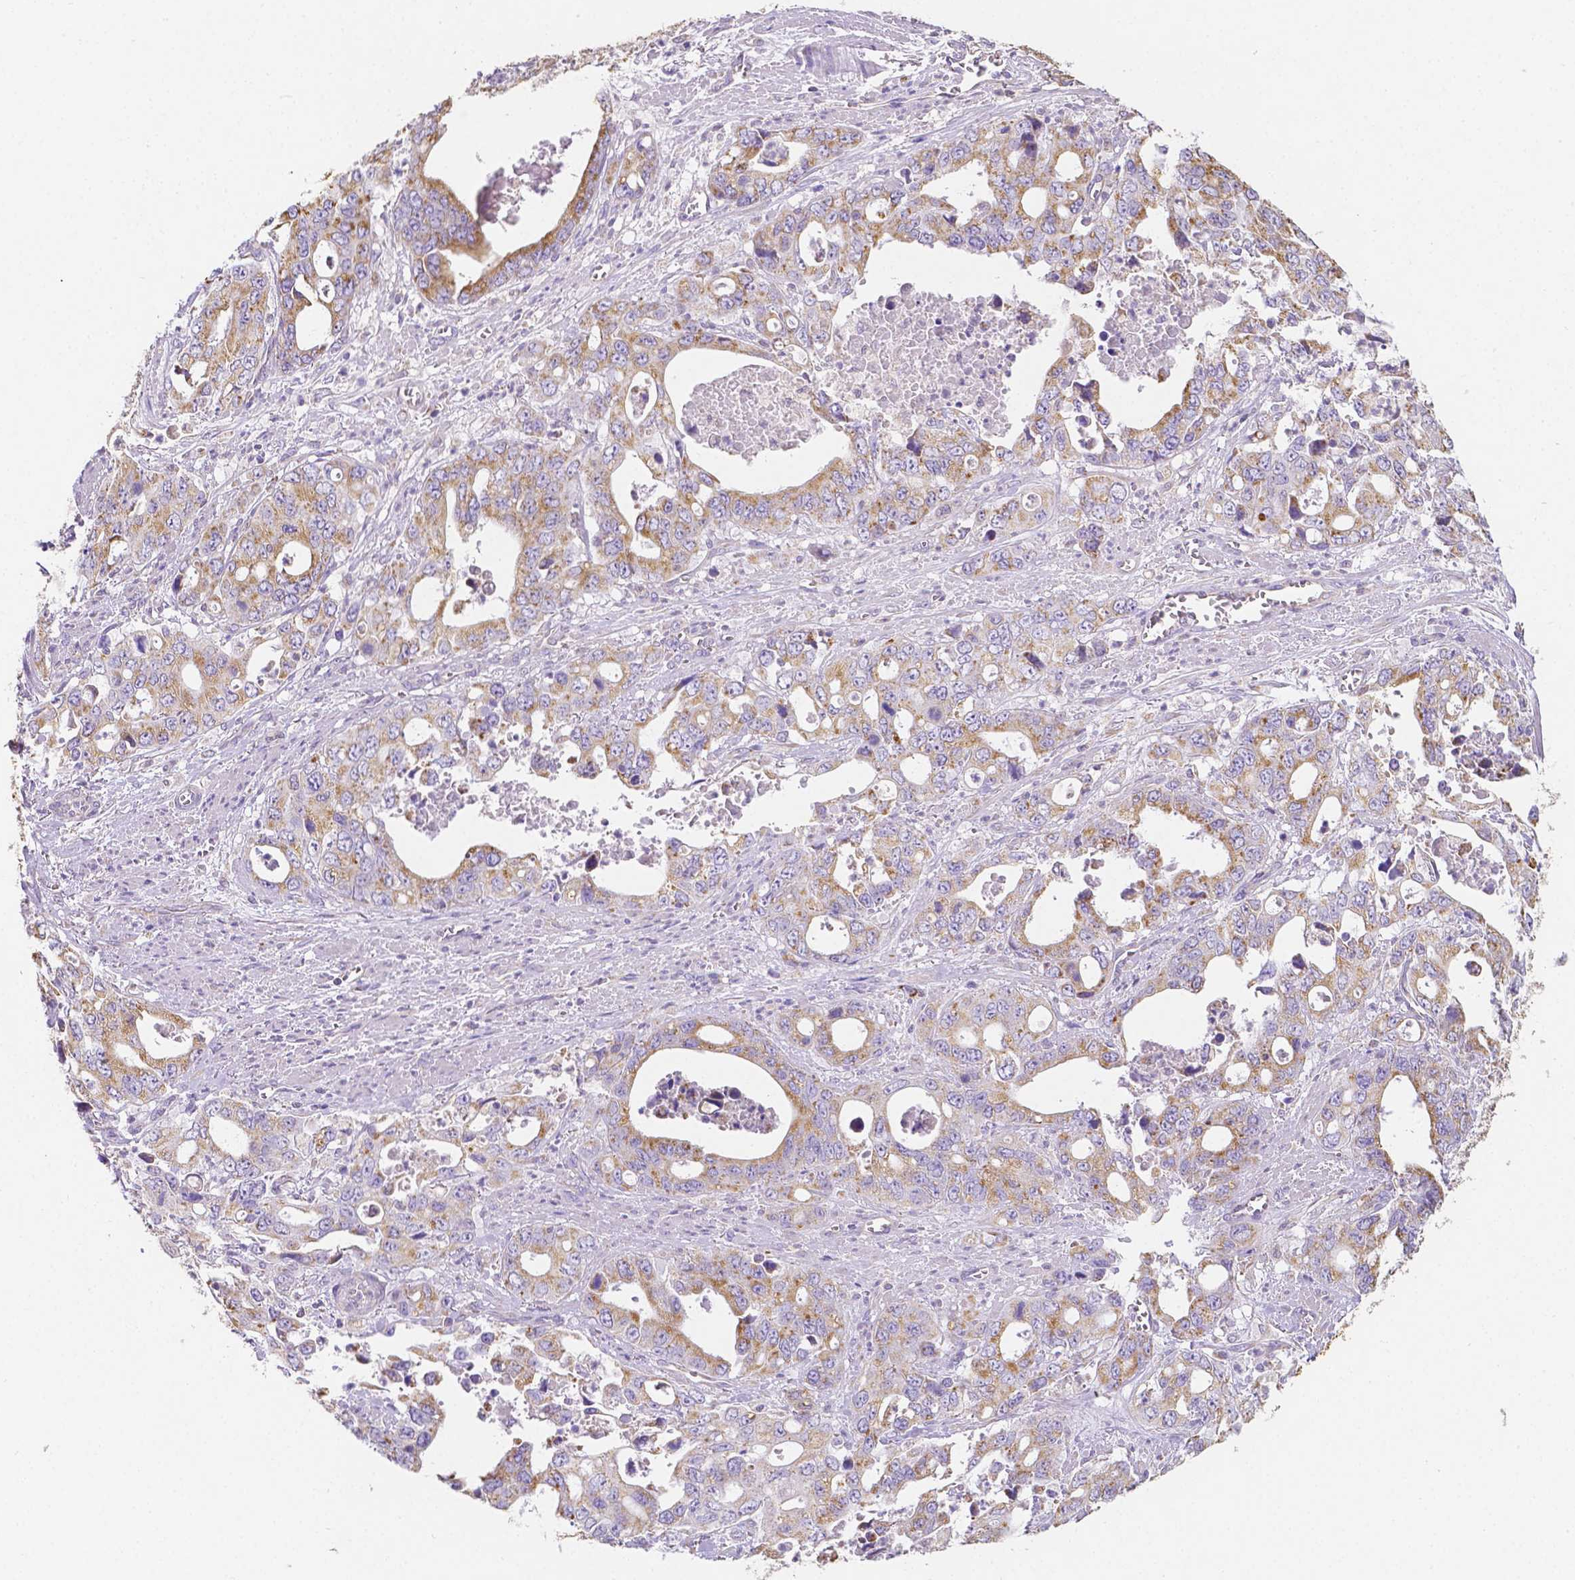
{"staining": {"intensity": "moderate", "quantity": ">75%", "location": "cytoplasmic/membranous"}, "tissue": "stomach cancer", "cell_type": "Tumor cells", "image_type": "cancer", "snomed": [{"axis": "morphology", "description": "Adenocarcinoma, NOS"}, {"axis": "topography", "description": "Stomach, upper"}], "caption": "This histopathology image demonstrates IHC staining of stomach adenocarcinoma, with medium moderate cytoplasmic/membranous expression in approximately >75% of tumor cells.", "gene": "SGTB", "patient": {"sex": "male", "age": 74}}